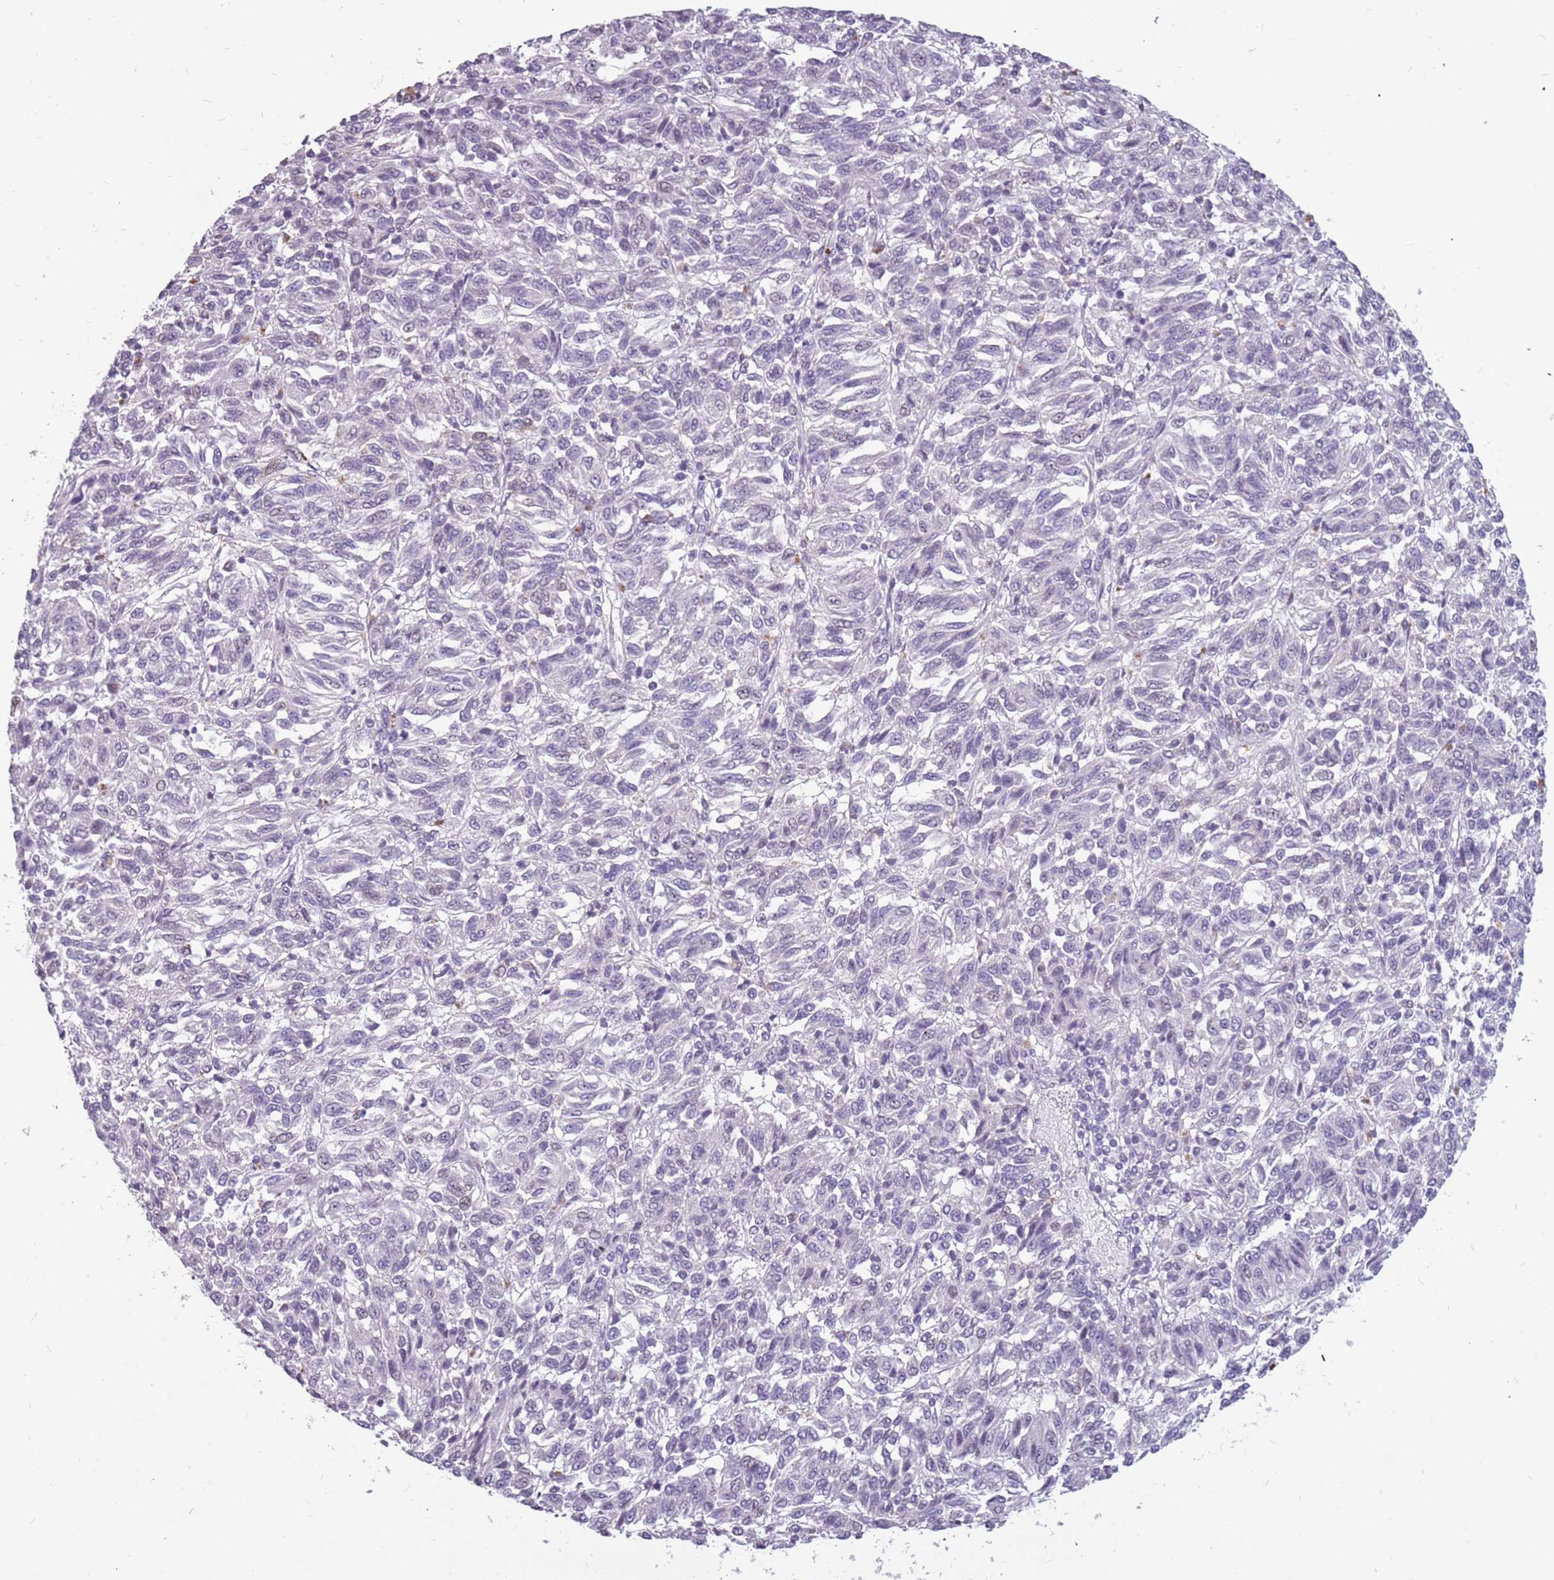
{"staining": {"intensity": "negative", "quantity": "none", "location": "none"}, "tissue": "melanoma", "cell_type": "Tumor cells", "image_type": "cancer", "snomed": [{"axis": "morphology", "description": "Malignant melanoma, Metastatic site"}, {"axis": "topography", "description": "Lung"}], "caption": "Immunohistochemistry (IHC) histopathology image of neoplastic tissue: malignant melanoma (metastatic site) stained with DAB reveals no significant protein staining in tumor cells.", "gene": "NEK6", "patient": {"sex": "male", "age": 64}}